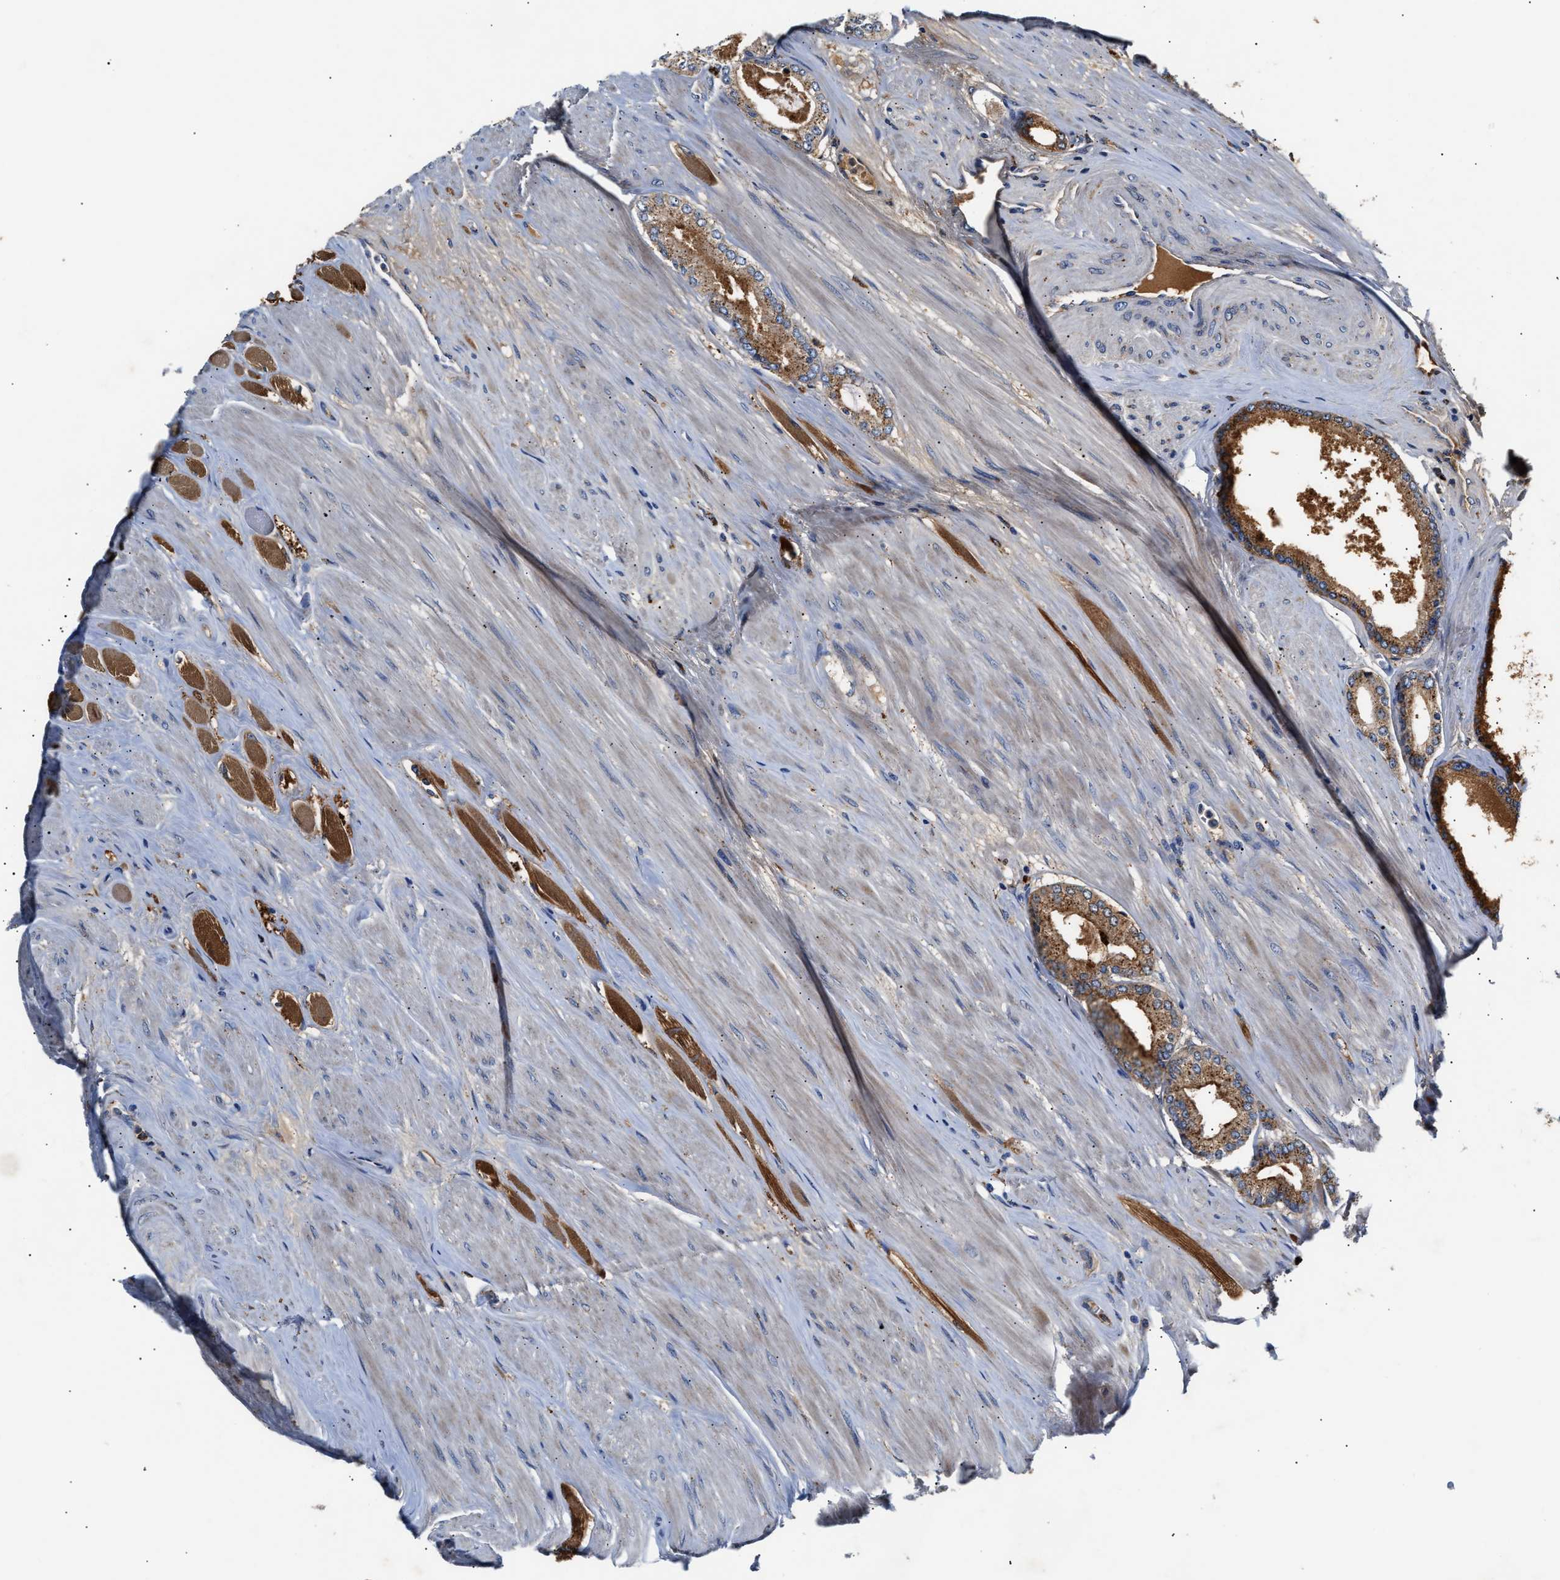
{"staining": {"intensity": "moderate", "quantity": ">75%", "location": "cytoplasmic/membranous"}, "tissue": "prostate cancer", "cell_type": "Tumor cells", "image_type": "cancer", "snomed": [{"axis": "morphology", "description": "Adenocarcinoma, High grade"}, {"axis": "topography", "description": "Prostate"}], "caption": "IHC micrograph of prostate cancer stained for a protein (brown), which exhibits medium levels of moderate cytoplasmic/membranous staining in about >75% of tumor cells.", "gene": "CCDC146", "patient": {"sex": "male", "age": 61}}